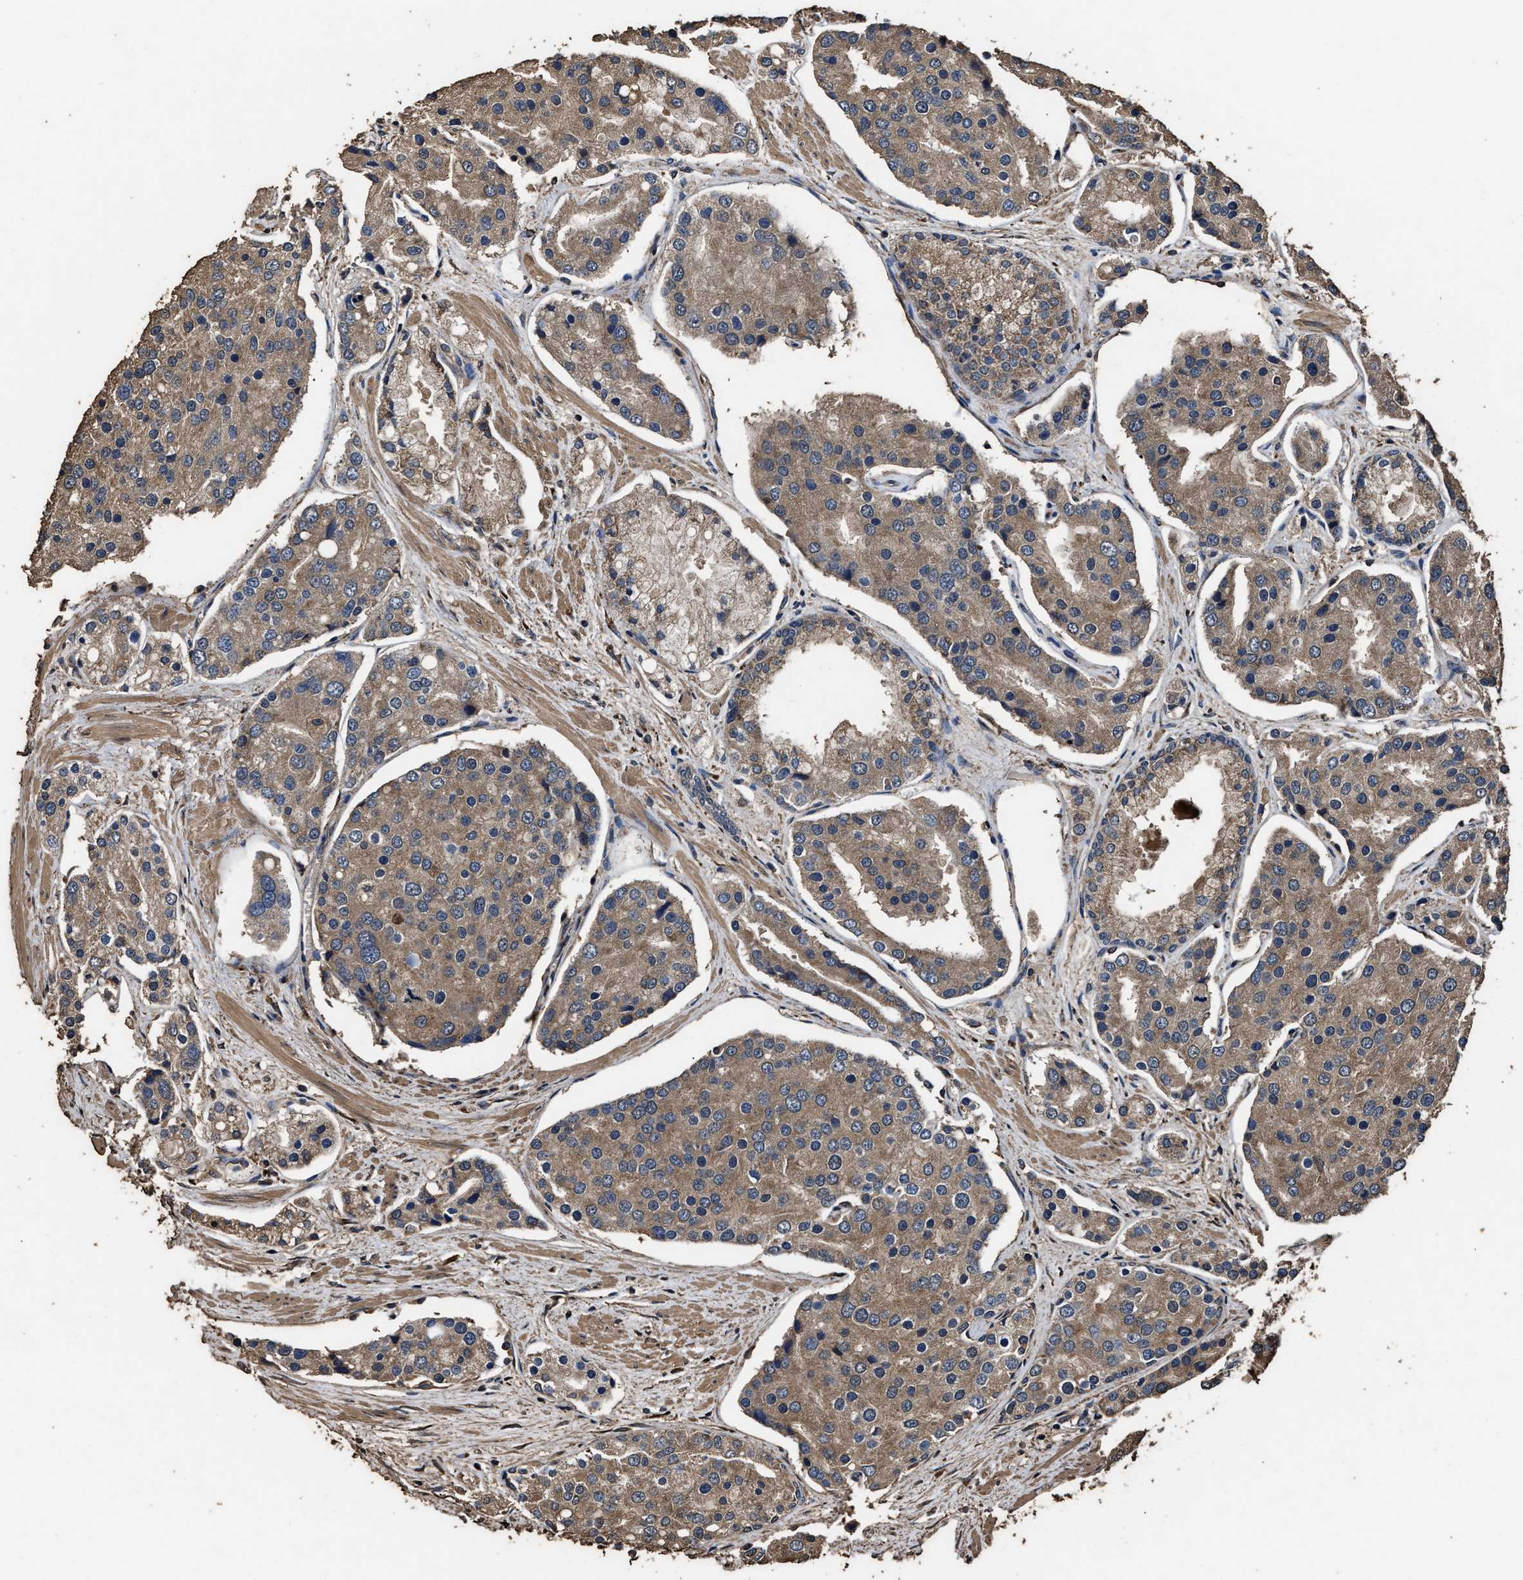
{"staining": {"intensity": "moderate", "quantity": ">75%", "location": "cytoplasmic/membranous"}, "tissue": "prostate cancer", "cell_type": "Tumor cells", "image_type": "cancer", "snomed": [{"axis": "morphology", "description": "Adenocarcinoma, High grade"}, {"axis": "topography", "description": "Prostate"}], "caption": "Immunohistochemical staining of high-grade adenocarcinoma (prostate) shows medium levels of moderate cytoplasmic/membranous protein expression in approximately >75% of tumor cells.", "gene": "ZMYND19", "patient": {"sex": "male", "age": 50}}